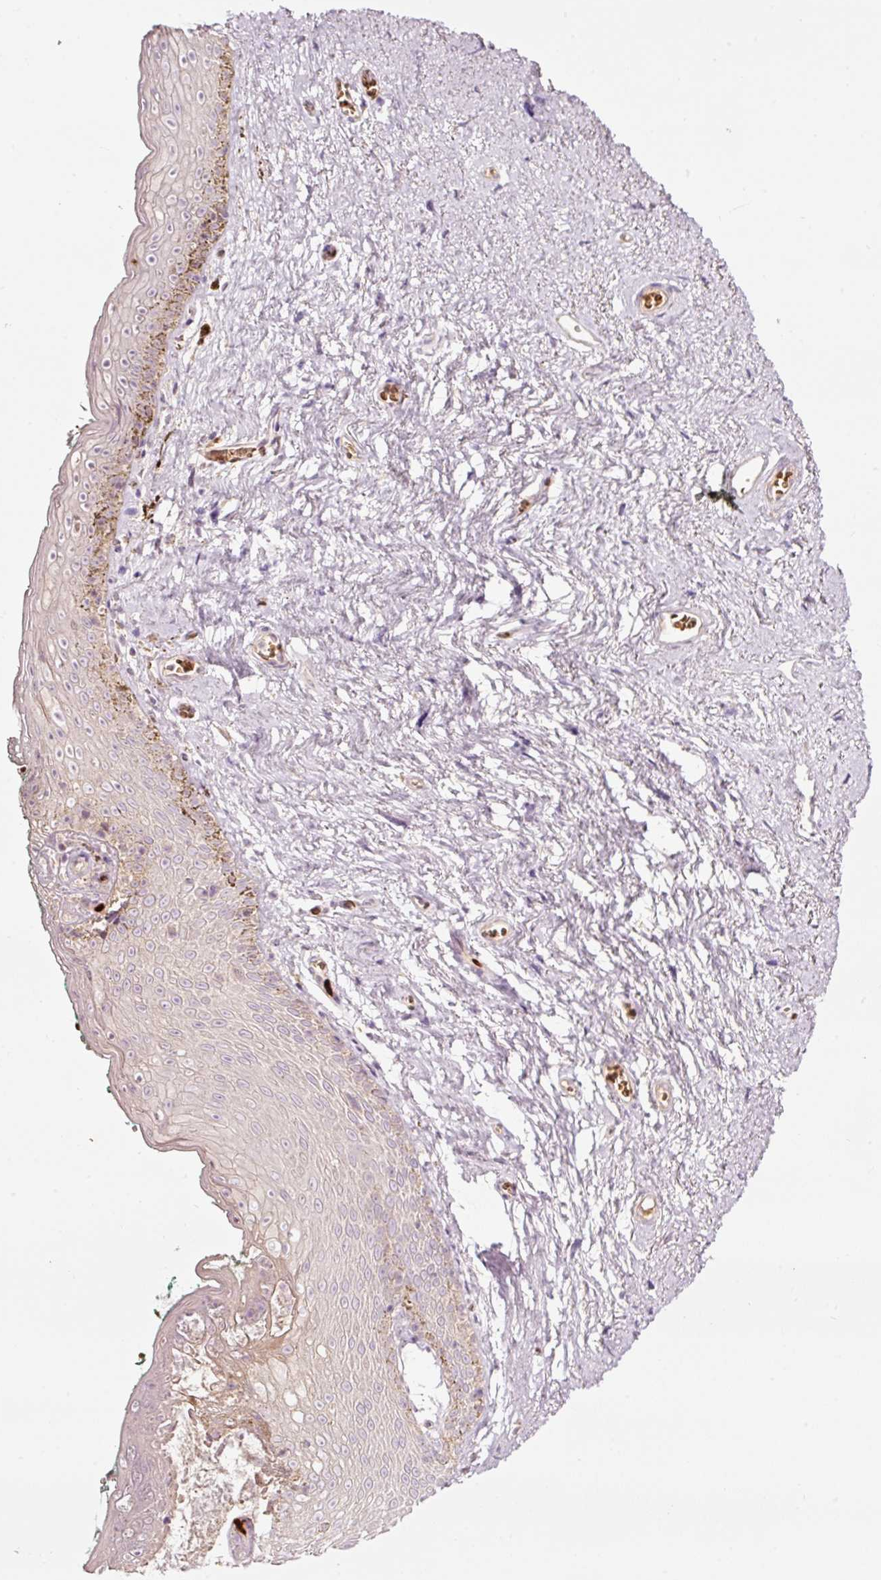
{"staining": {"intensity": "negative", "quantity": "none", "location": "none"}, "tissue": "vagina", "cell_type": "Squamous epithelial cells", "image_type": "normal", "snomed": [{"axis": "morphology", "description": "Normal tissue, NOS"}, {"axis": "topography", "description": "Vulva"}, {"axis": "topography", "description": "Vagina"}, {"axis": "topography", "description": "Peripheral nerve tissue"}], "caption": "Benign vagina was stained to show a protein in brown. There is no significant positivity in squamous epithelial cells.", "gene": "LDHAL6B", "patient": {"sex": "female", "age": 66}}